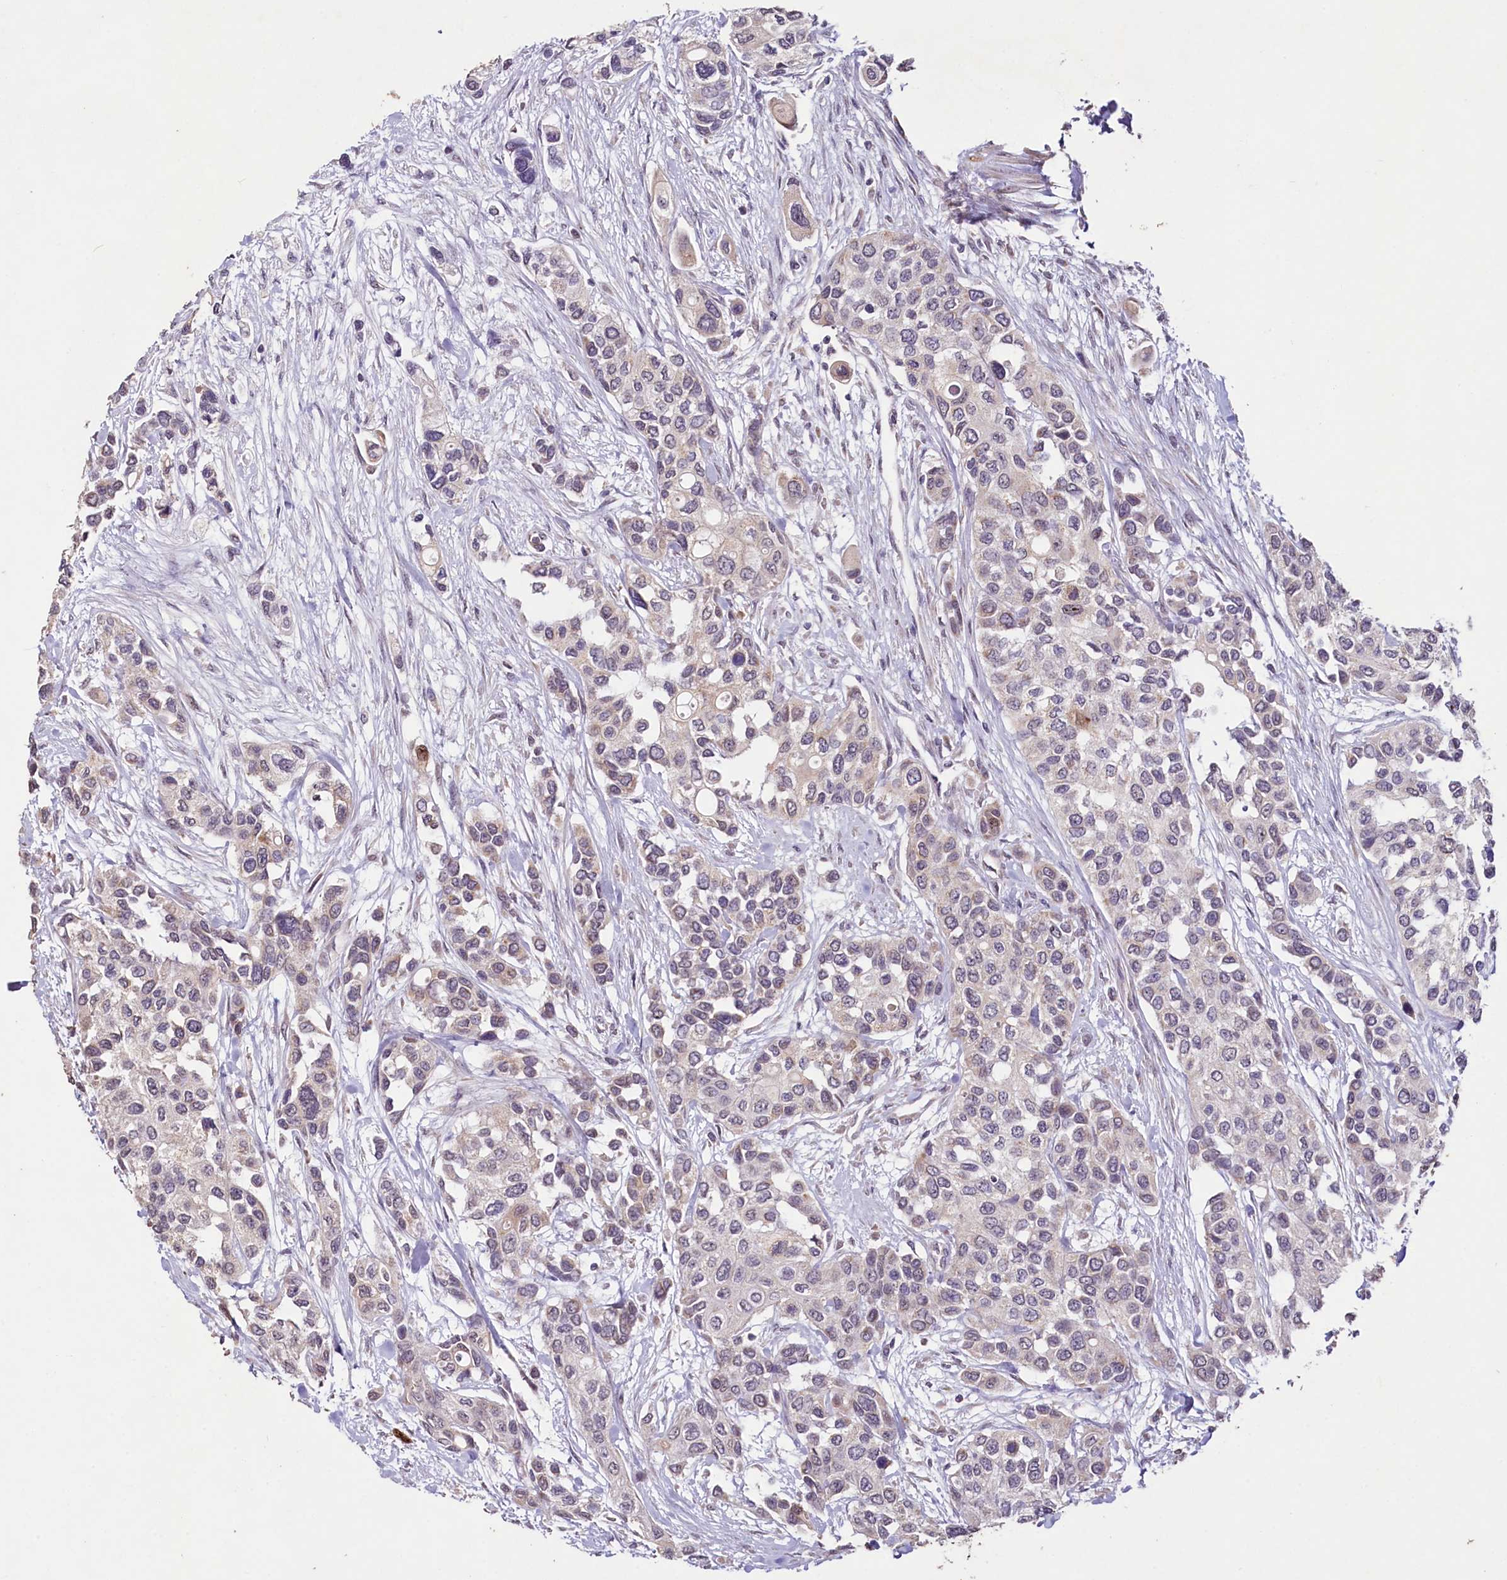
{"staining": {"intensity": "weak", "quantity": "<25%", "location": "cytoplasmic/membranous"}, "tissue": "urothelial cancer", "cell_type": "Tumor cells", "image_type": "cancer", "snomed": [{"axis": "morphology", "description": "Normal tissue, NOS"}, {"axis": "morphology", "description": "Urothelial carcinoma, High grade"}, {"axis": "topography", "description": "Vascular tissue"}, {"axis": "topography", "description": "Urinary bladder"}], "caption": "Image shows no protein staining in tumor cells of urothelial carcinoma (high-grade) tissue.", "gene": "PDE6D", "patient": {"sex": "female", "age": 56}}